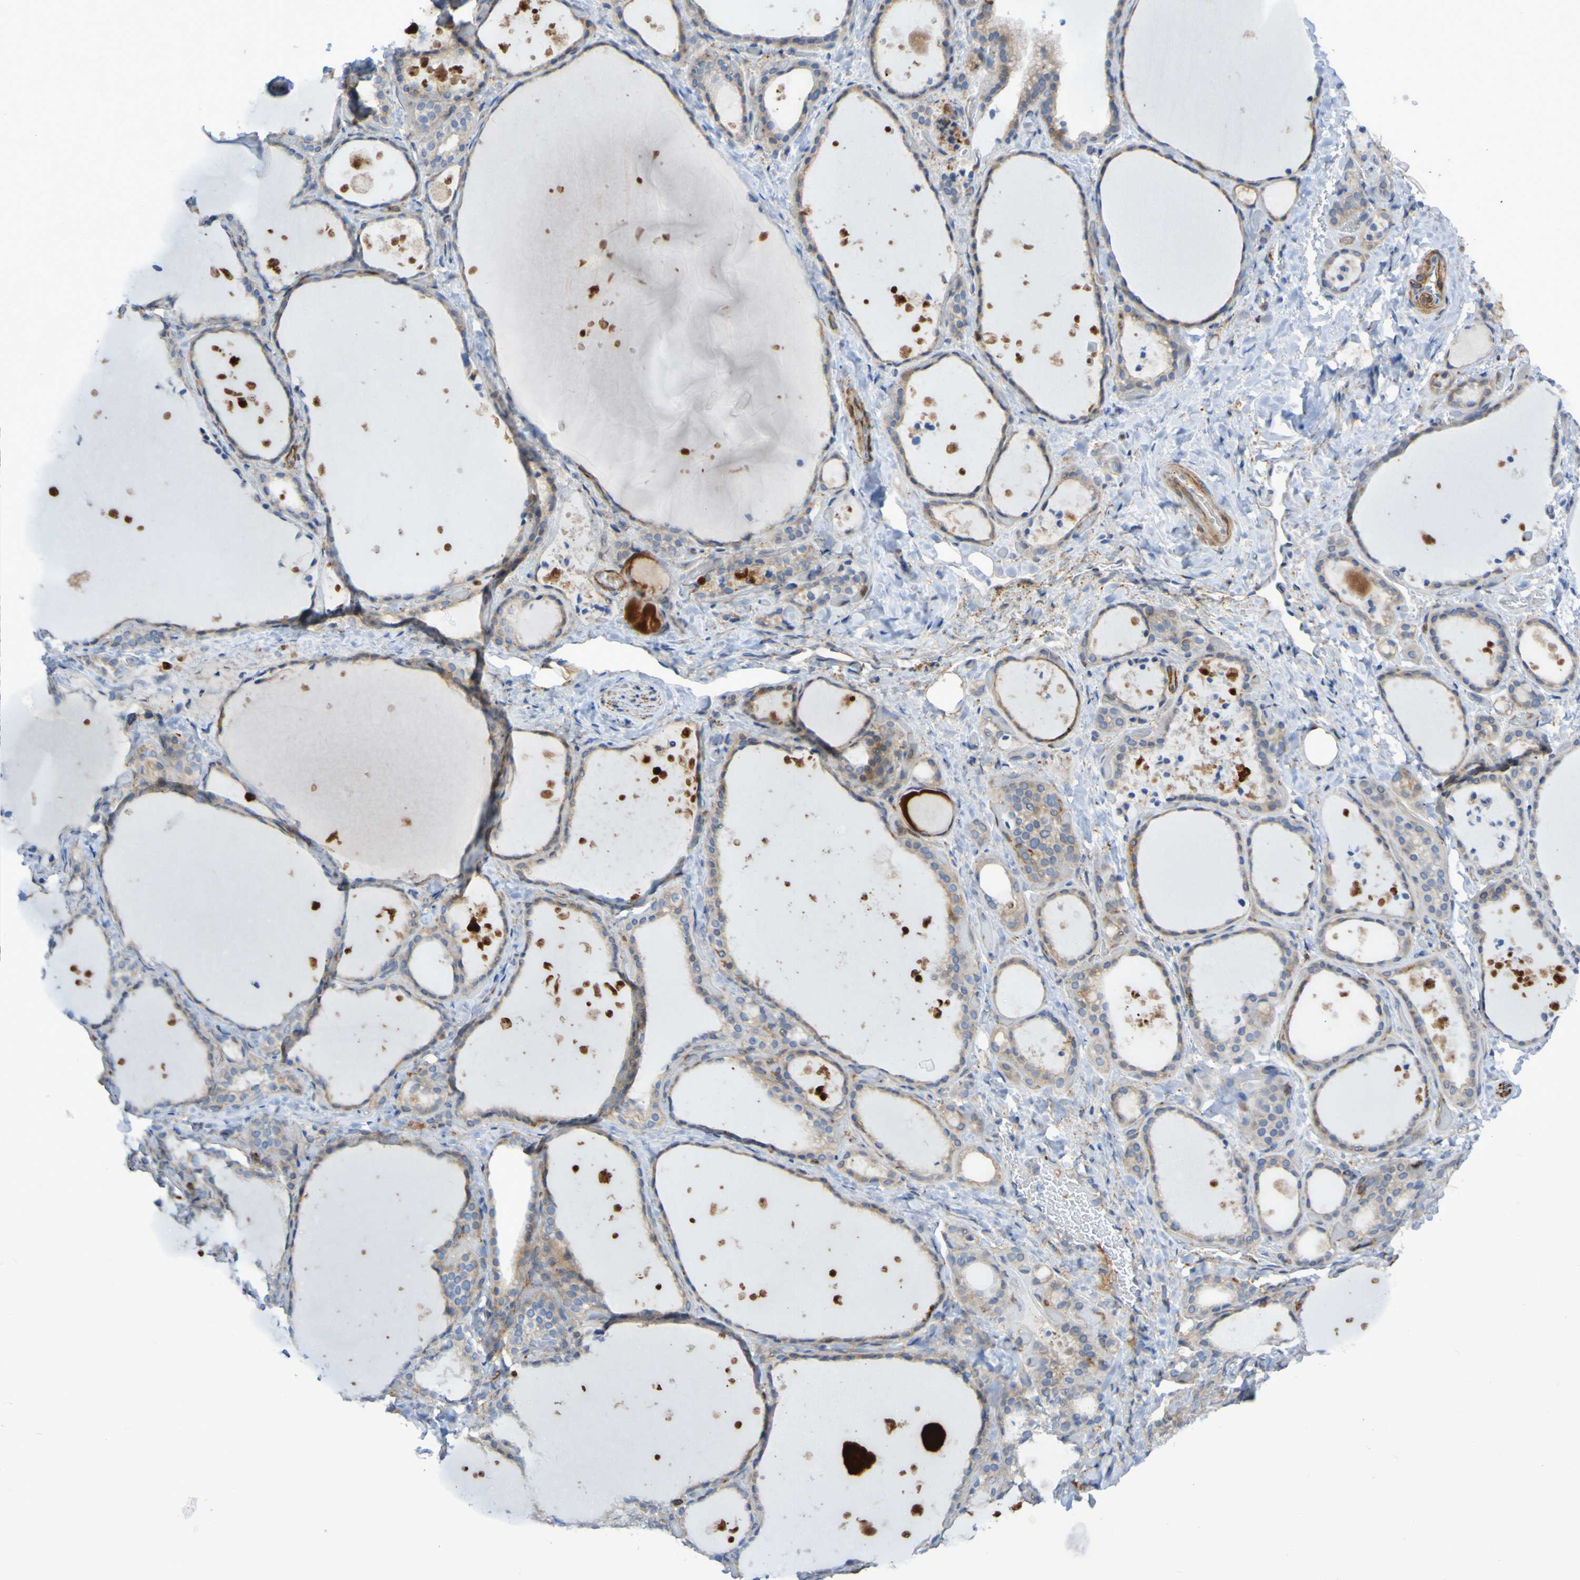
{"staining": {"intensity": "moderate", "quantity": ">75%", "location": "cytoplasmic/membranous"}, "tissue": "thyroid gland", "cell_type": "Glandular cells", "image_type": "normal", "snomed": [{"axis": "morphology", "description": "Normal tissue, NOS"}, {"axis": "topography", "description": "Thyroid gland"}], "caption": "Thyroid gland stained with a brown dye displays moderate cytoplasmic/membranous positive staining in about >75% of glandular cells.", "gene": "SCRG1", "patient": {"sex": "female", "age": 44}}